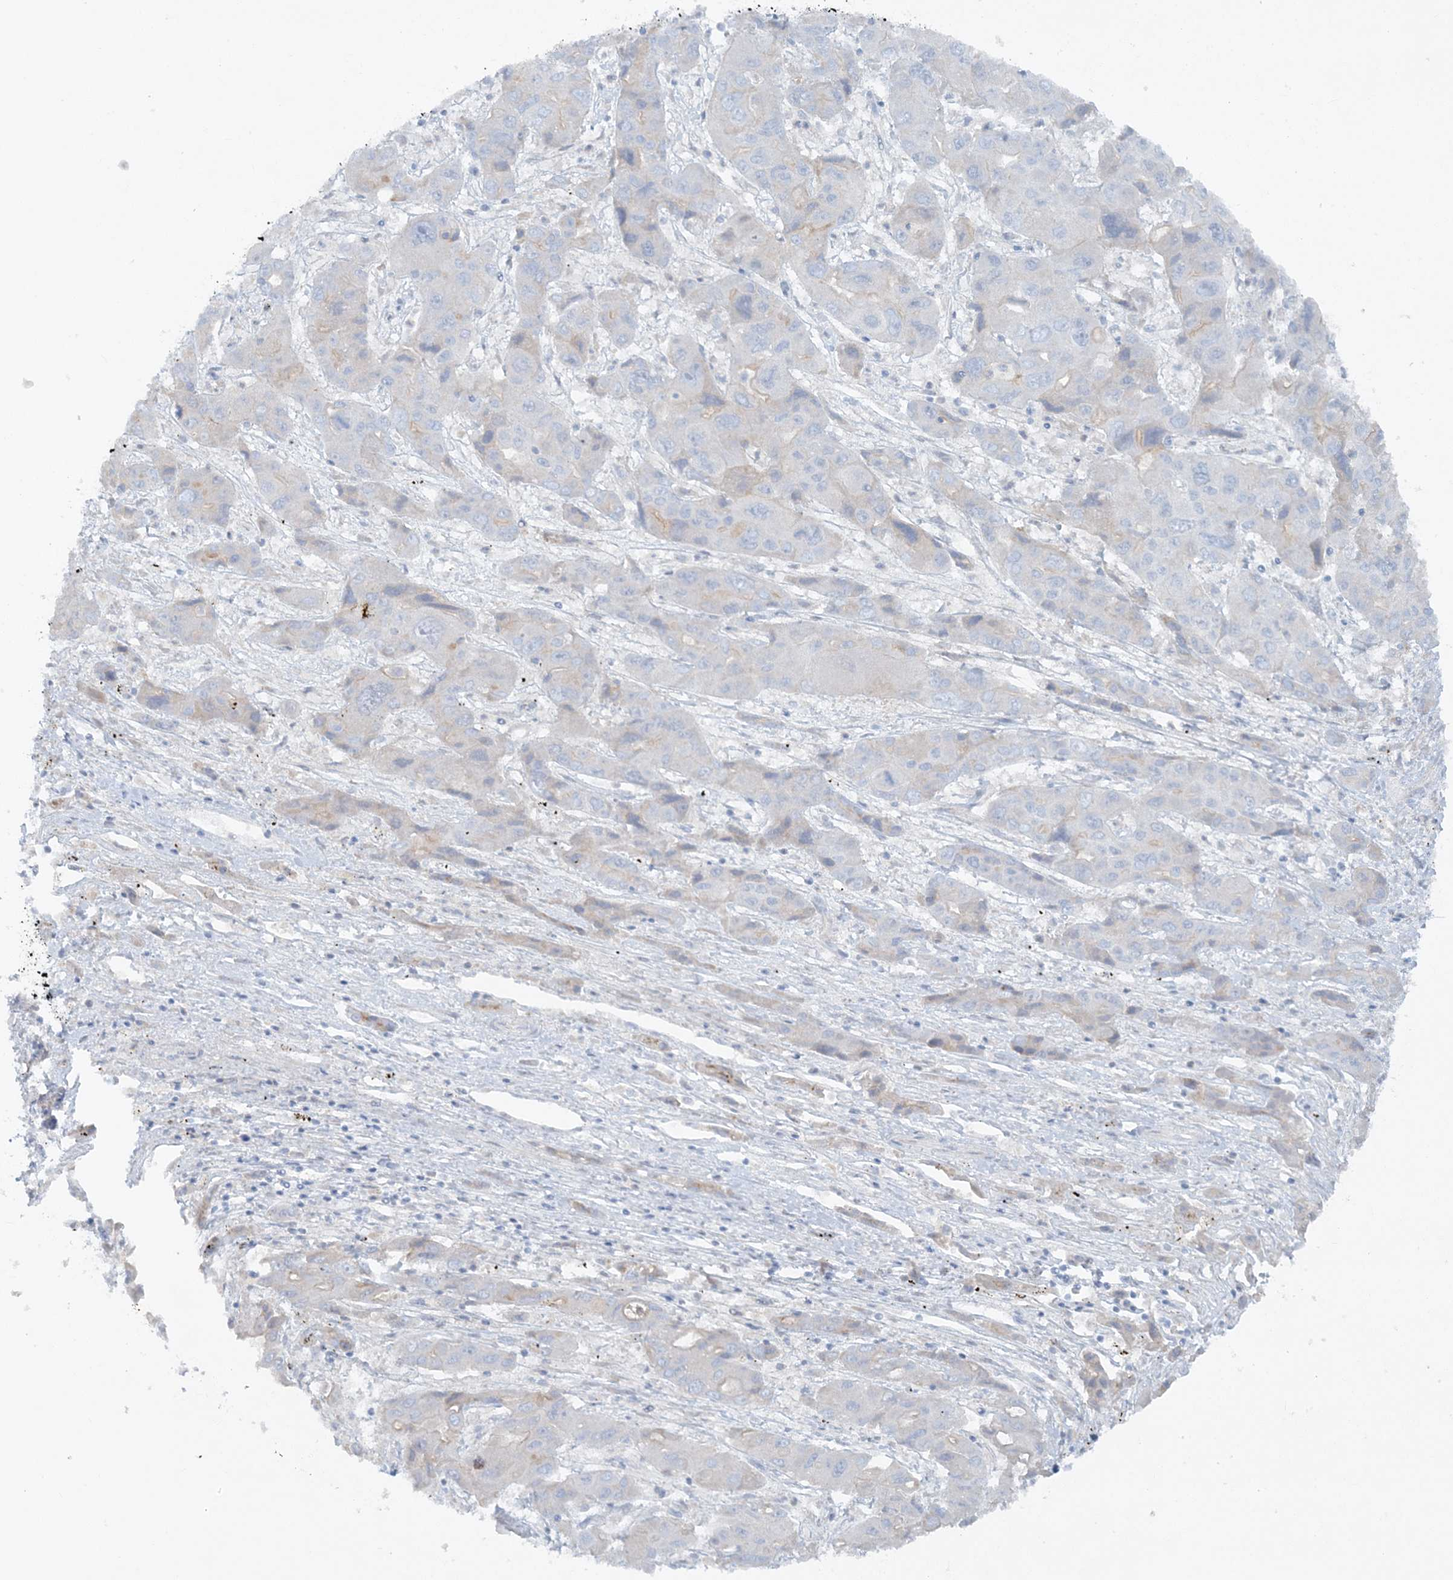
{"staining": {"intensity": "weak", "quantity": "<25%", "location": "cytoplasmic/membranous"}, "tissue": "liver cancer", "cell_type": "Tumor cells", "image_type": "cancer", "snomed": [{"axis": "morphology", "description": "Cholangiocarcinoma"}, {"axis": "topography", "description": "Liver"}], "caption": "IHC image of neoplastic tissue: liver cancer stained with DAB (3,3'-diaminobenzidine) shows no significant protein positivity in tumor cells.", "gene": "ATP11A", "patient": {"sex": "male", "age": 67}}